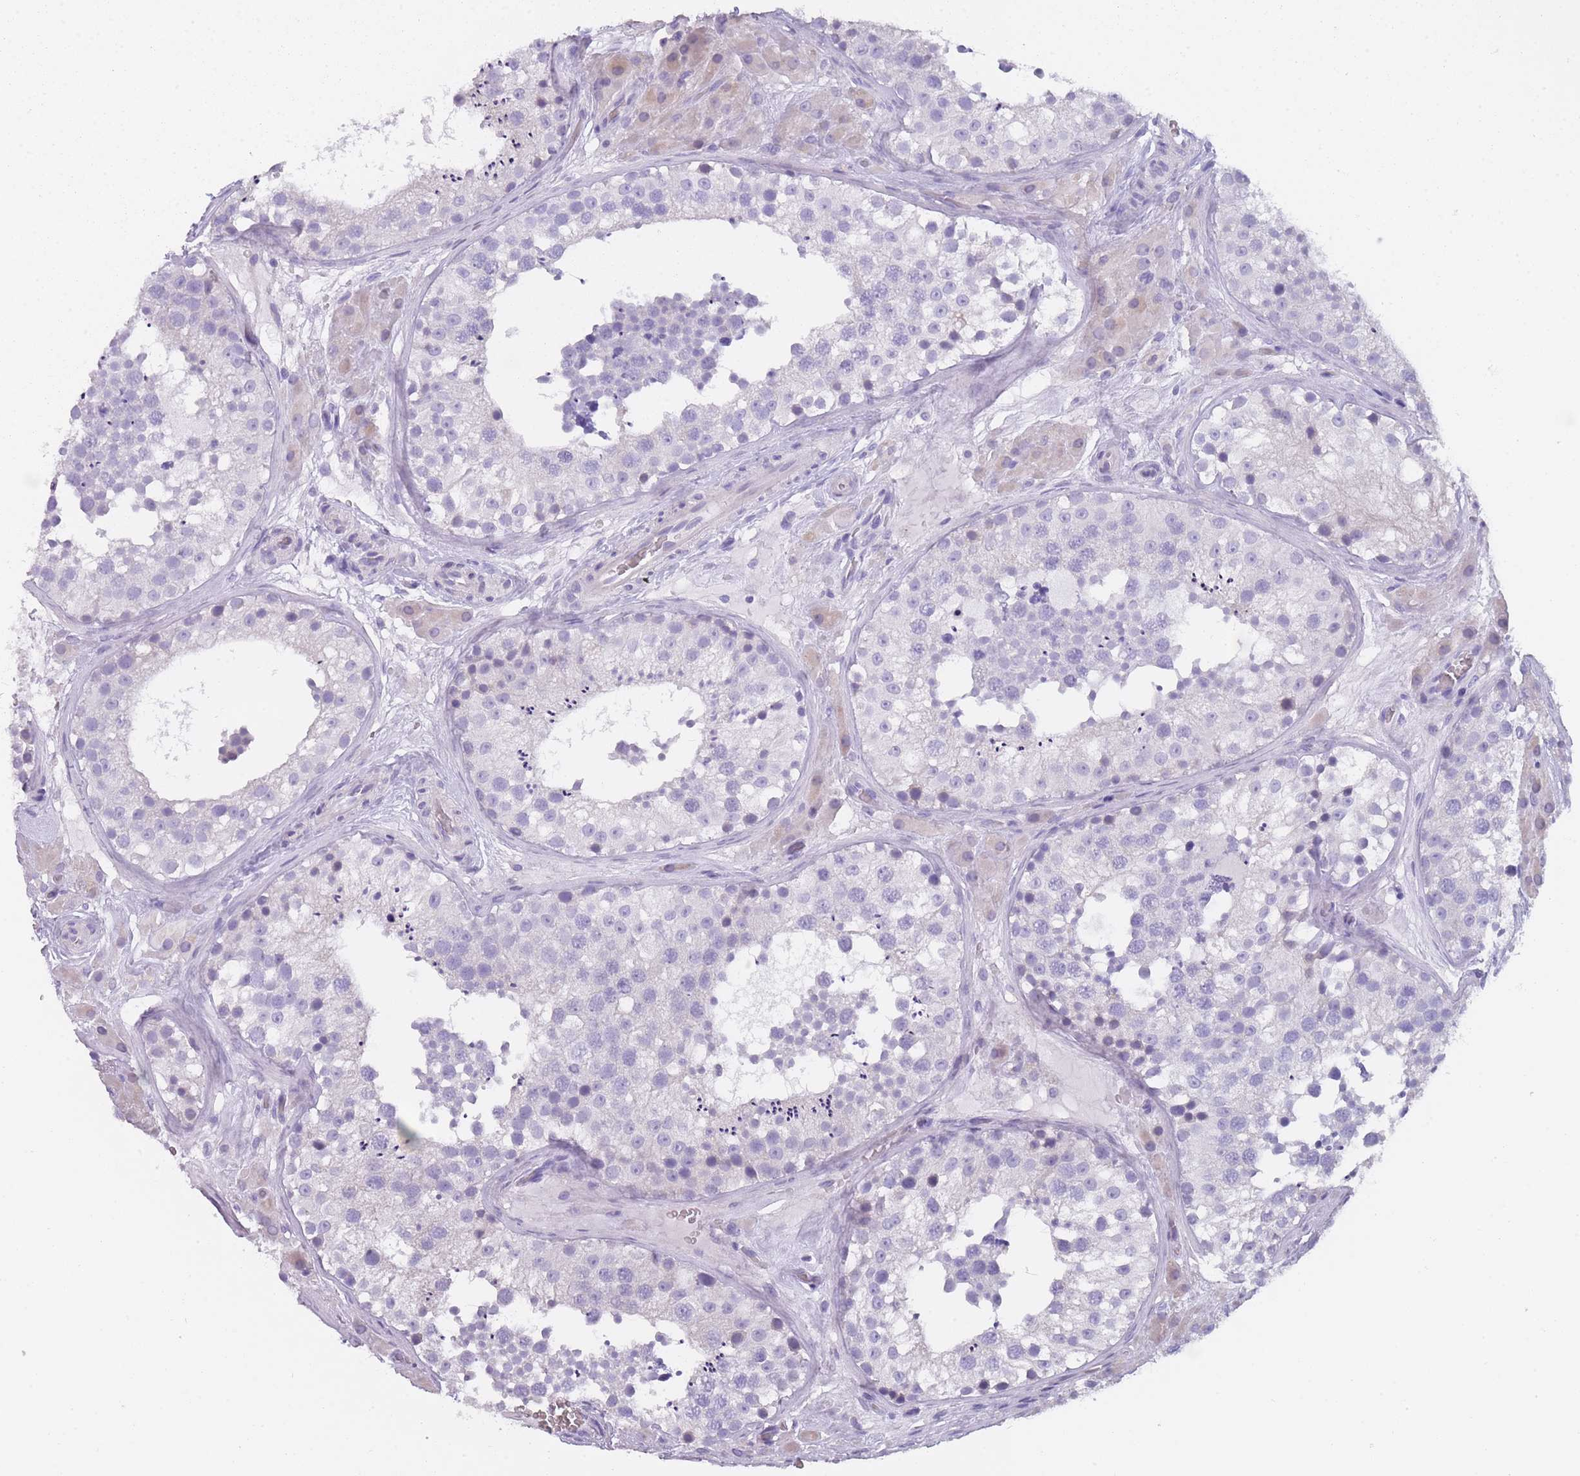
{"staining": {"intensity": "negative", "quantity": "none", "location": "none"}, "tissue": "testis", "cell_type": "Cells in seminiferous ducts", "image_type": "normal", "snomed": [{"axis": "morphology", "description": "Normal tissue, NOS"}, {"axis": "topography", "description": "Testis"}], "caption": "The immunohistochemistry photomicrograph has no significant staining in cells in seminiferous ducts of testis. (Brightfield microscopy of DAB (3,3'-diaminobenzidine) IHC at high magnification).", "gene": "CR1L", "patient": {"sex": "male", "age": 26}}